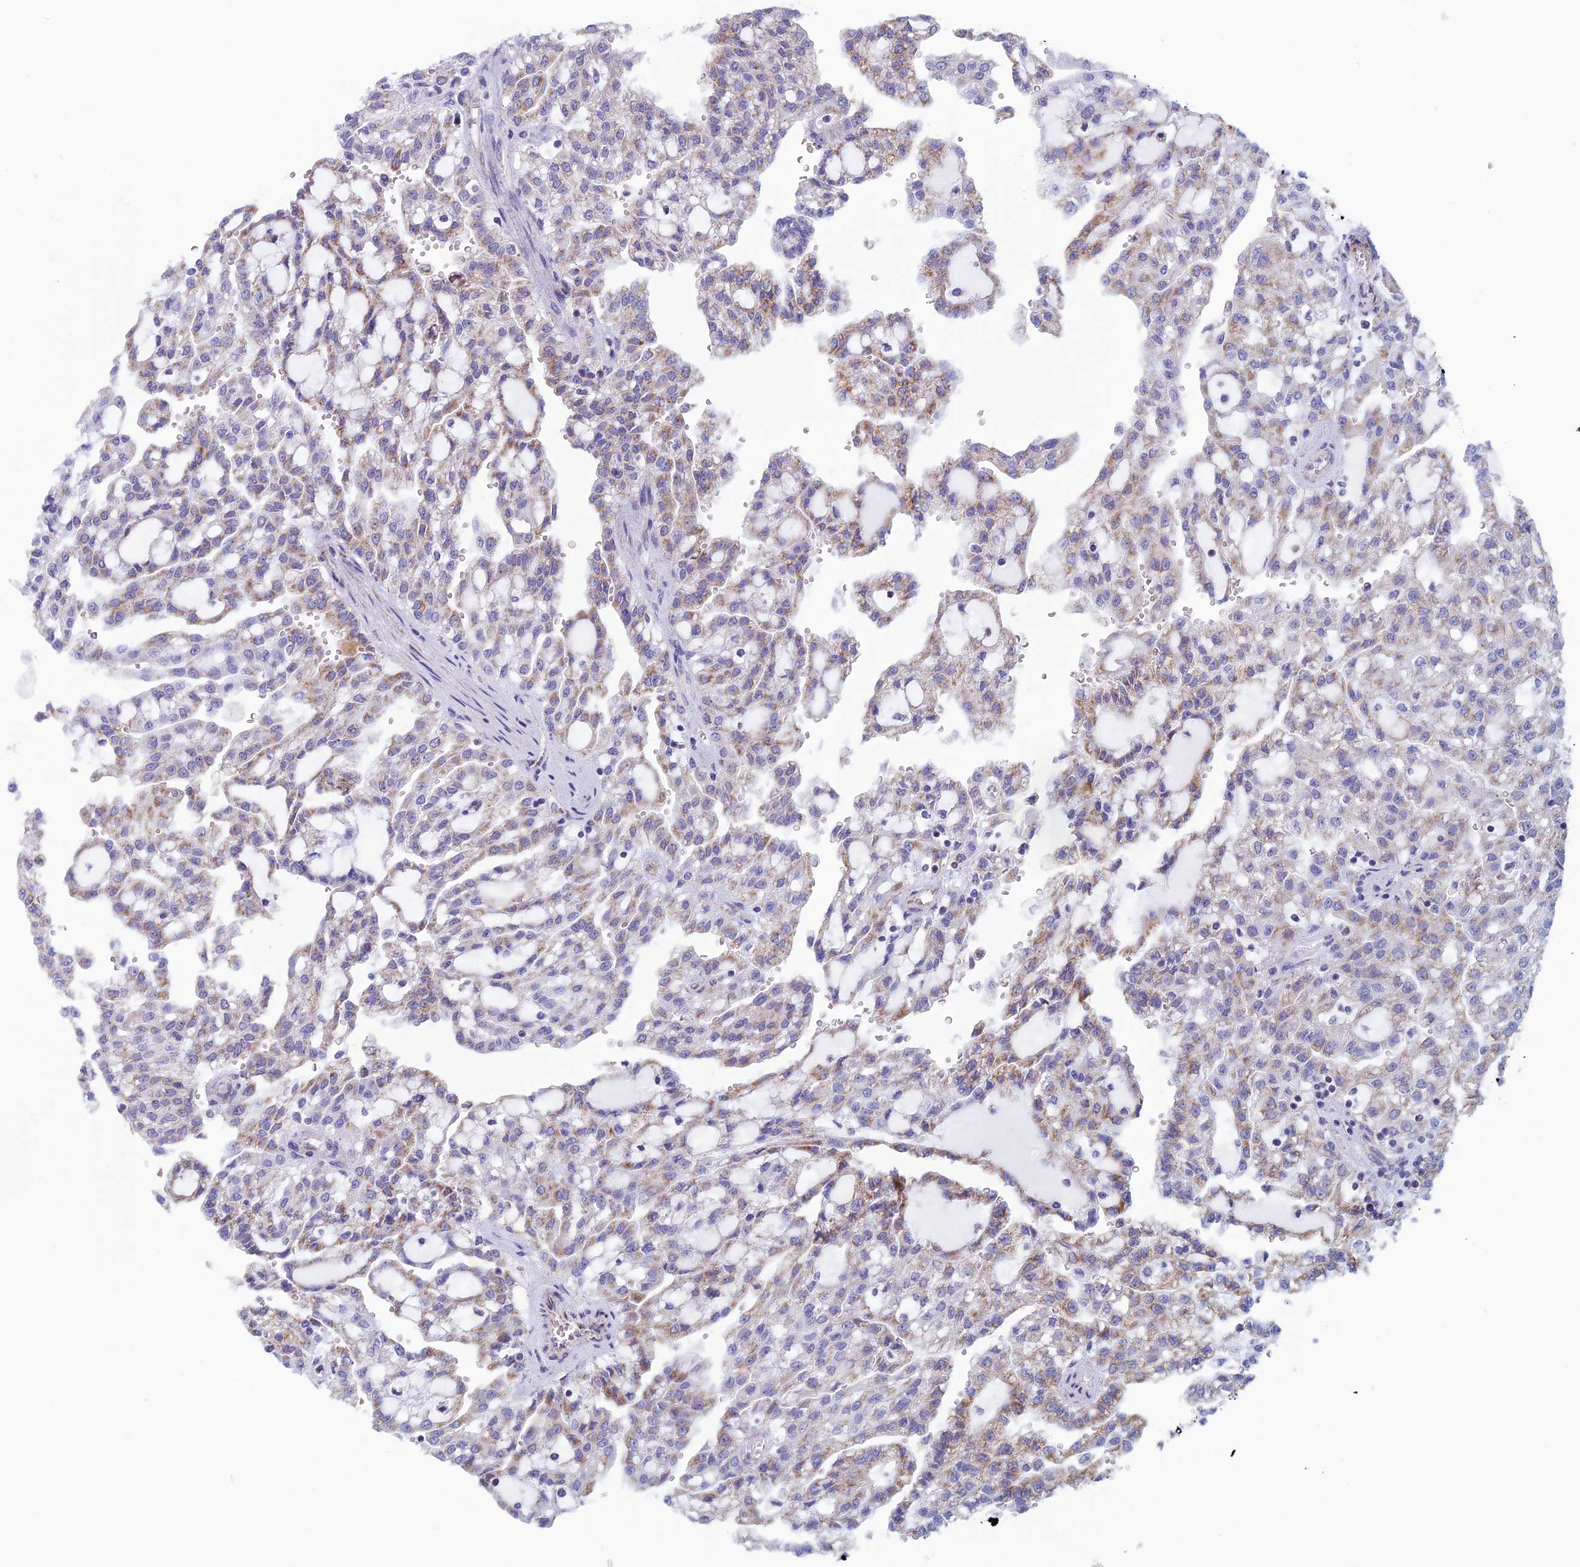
{"staining": {"intensity": "moderate", "quantity": "25%-75%", "location": "cytoplasmic/membranous"}, "tissue": "renal cancer", "cell_type": "Tumor cells", "image_type": "cancer", "snomed": [{"axis": "morphology", "description": "Adenocarcinoma, NOS"}, {"axis": "topography", "description": "Kidney"}], "caption": "A histopathology image showing moderate cytoplasmic/membranous positivity in about 25%-75% of tumor cells in renal adenocarcinoma, as visualized by brown immunohistochemical staining.", "gene": "NDUFB9", "patient": {"sex": "male", "age": 63}}